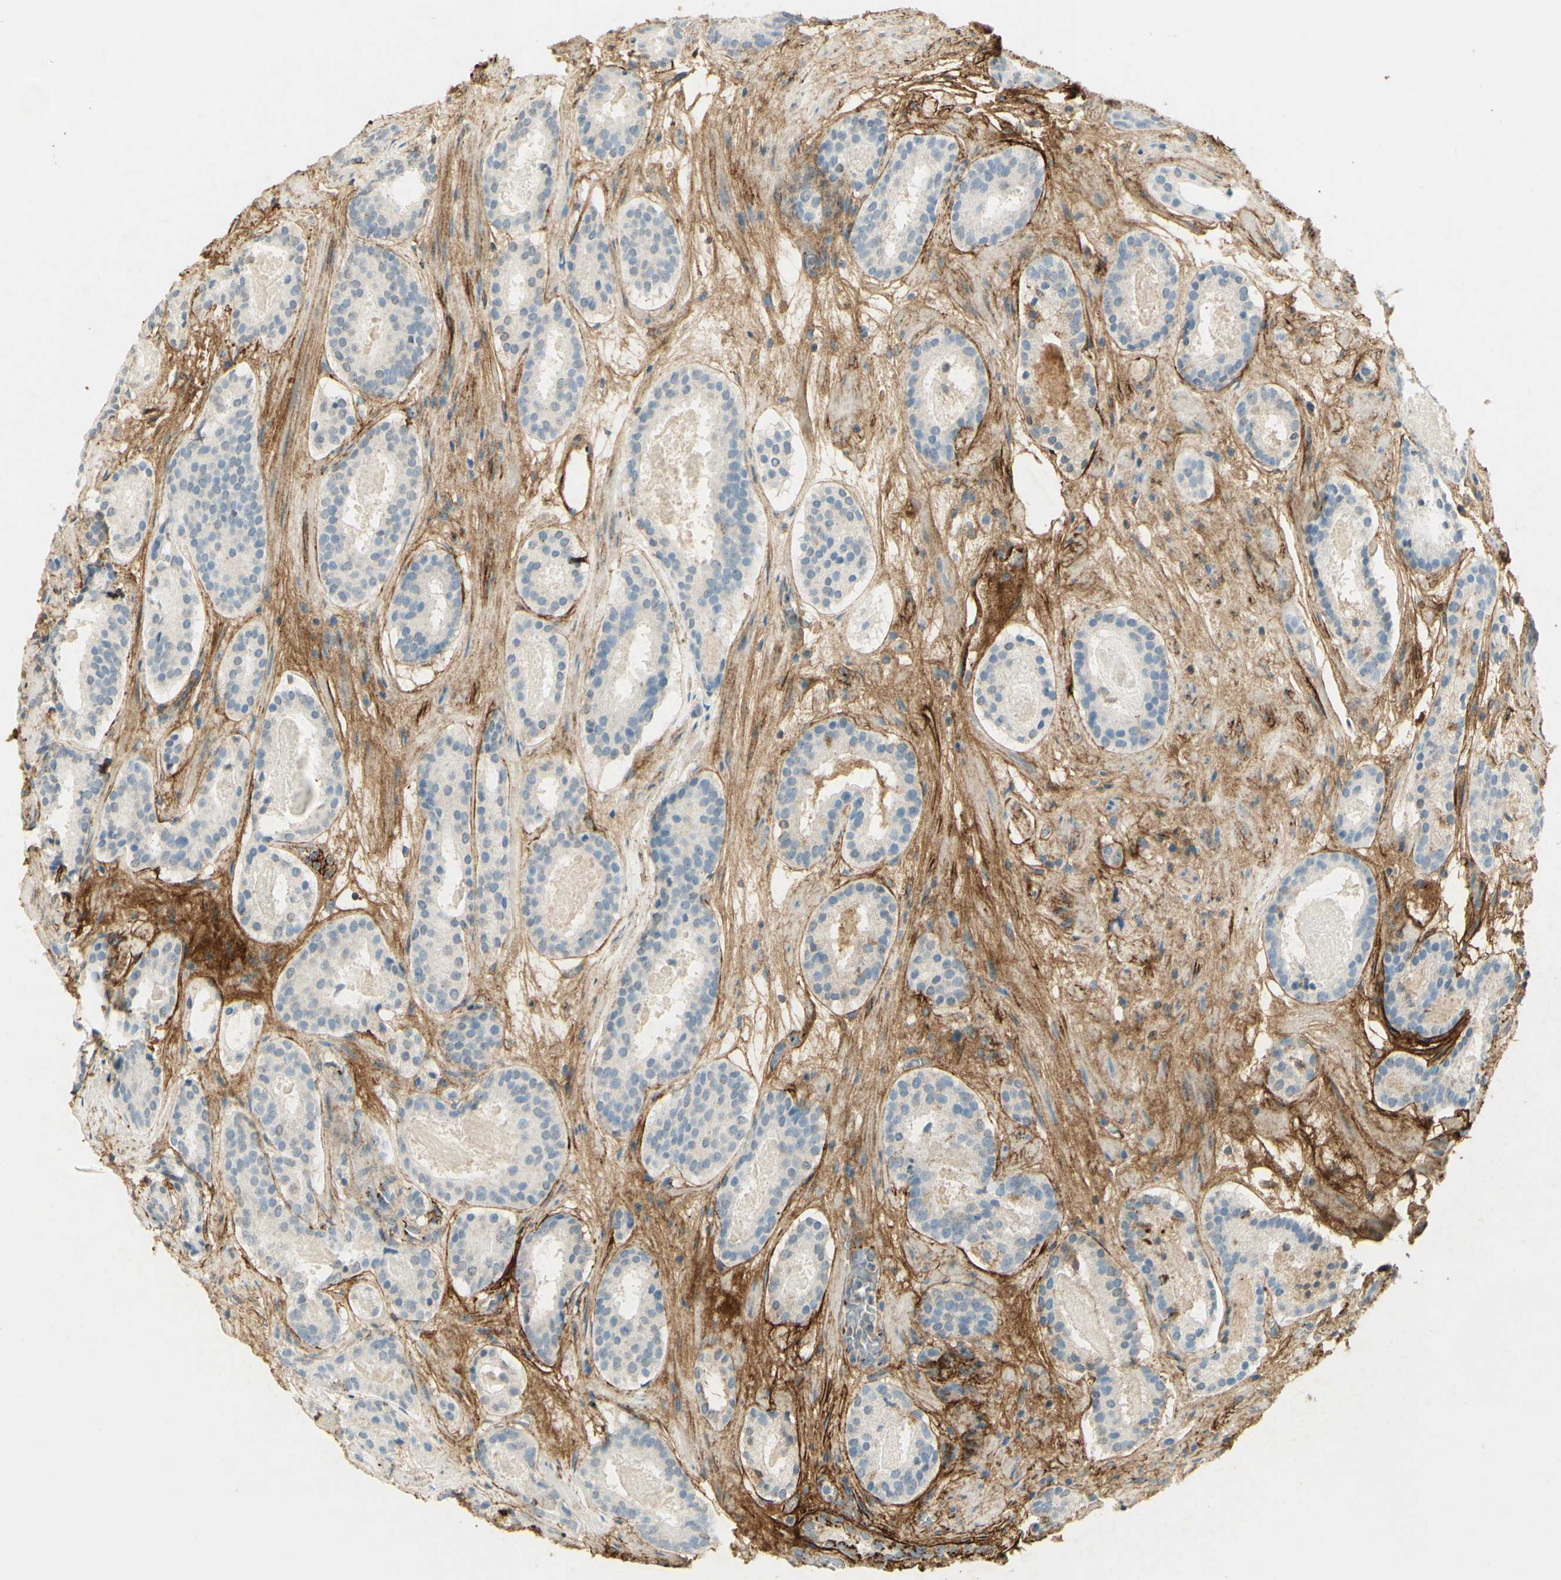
{"staining": {"intensity": "moderate", "quantity": "<25%", "location": "cytoplasmic/membranous"}, "tissue": "prostate cancer", "cell_type": "Tumor cells", "image_type": "cancer", "snomed": [{"axis": "morphology", "description": "Adenocarcinoma, Low grade"}, {"axis": "topography", "description": "Prostate"}], "caption": "The image demonstrates immunohistochemical staining of prostate cancer (adenocarcinoma (low-grade)). There is moderate cytoplasmic/membranous positivity is seen in approximately <25% of tumor cells. Nuclei are stained in blue.", "gene": "TNN", "patient": {"sex": "male", "age": 69}}